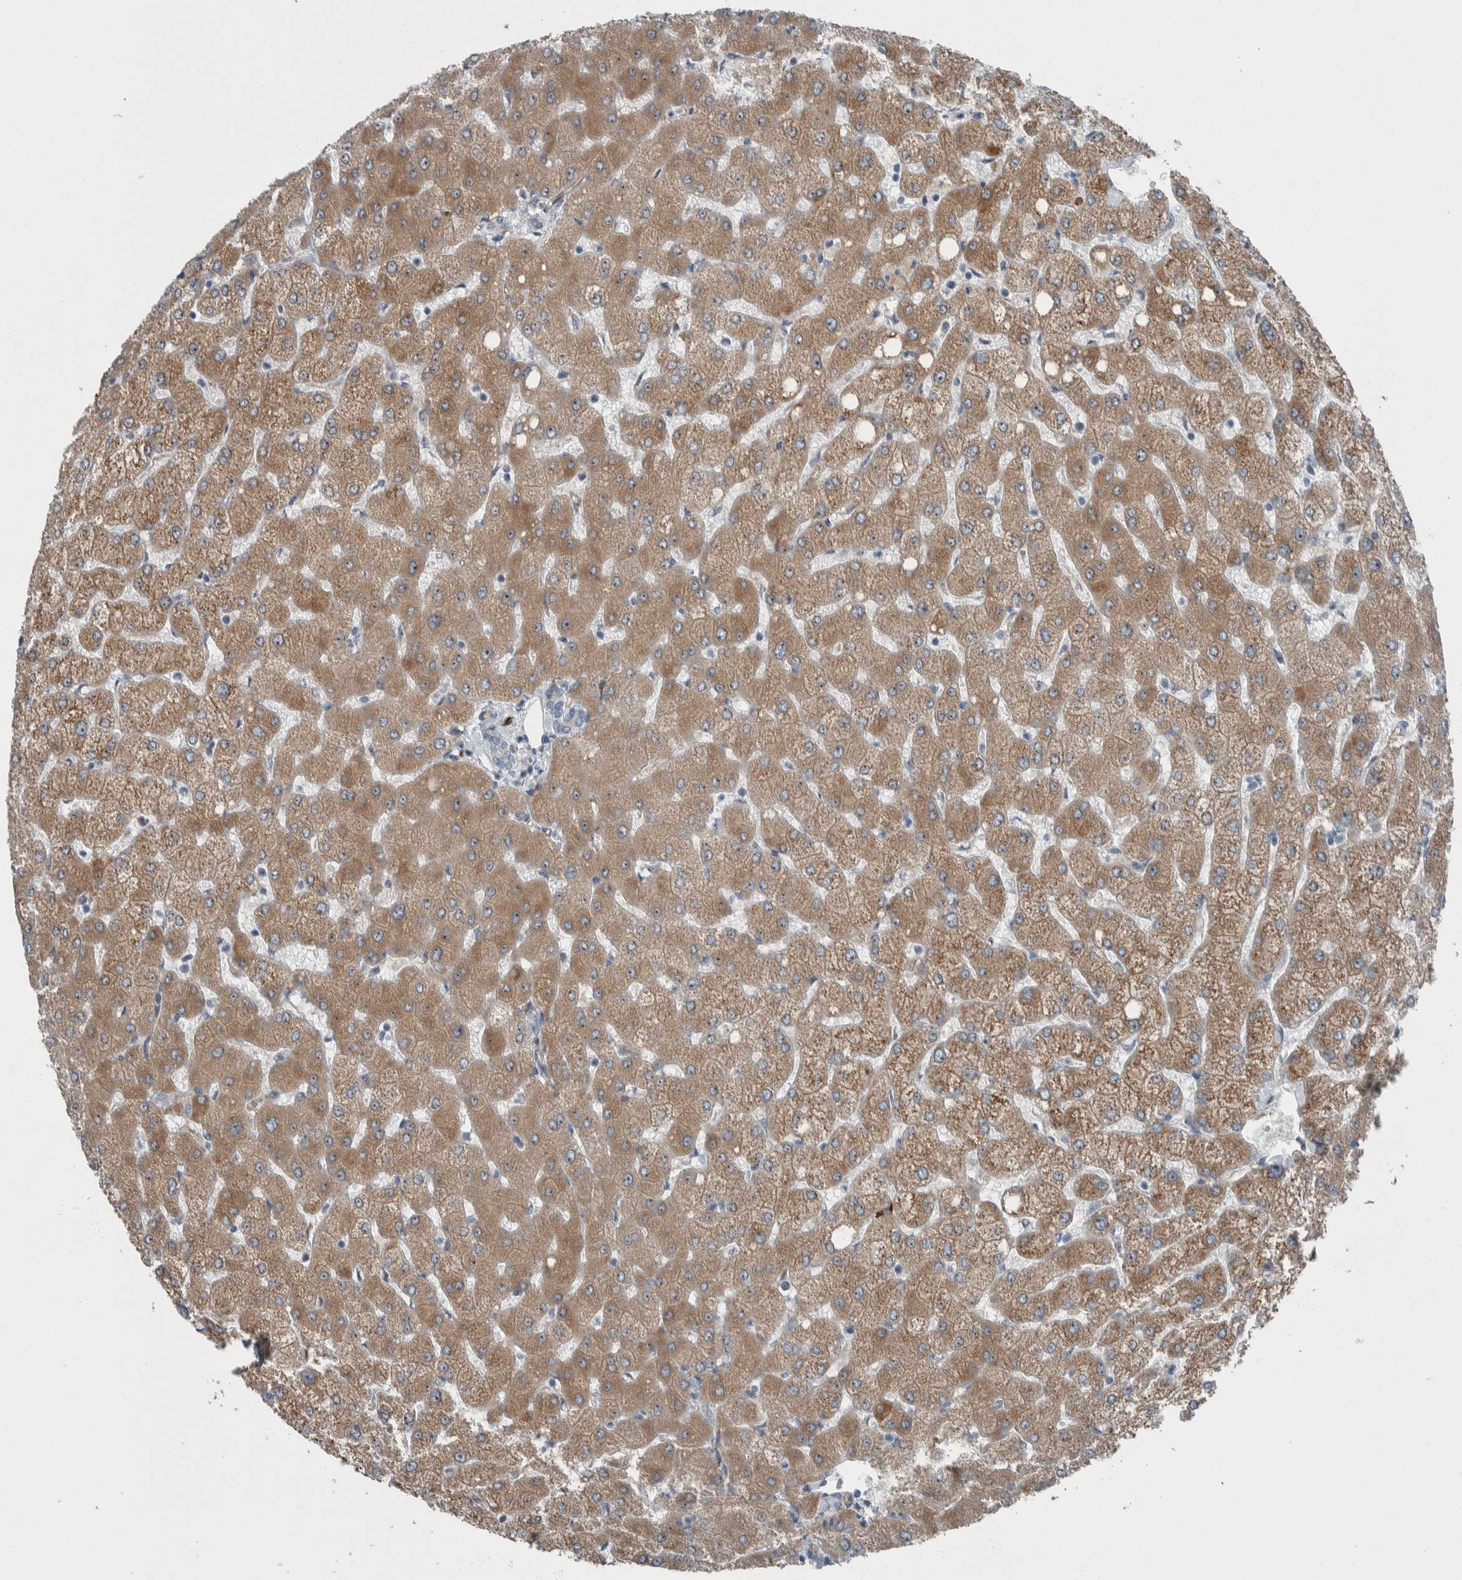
{"staining": {"intensity": "negative", "quantity": "none", "location": "none"}, "tissue": "liver", "cell_type": "Cholangiocytes", "image_type": "normal", "snomed": [{"axis": "morphology", "description": "Normal tissue, NOS"}, {"axis": "topography", "description": "Liver"}], "caption": "Liver was stained to show a protein in brown. There is no significant staining in cholangiocytes. (DAB (3,3'-diaminobenzidine) immunohistochemistry visualized using brightfield microscopy, high magnification).", "gene": "USP25", "patient": {"sex": "female", "age": 54}}